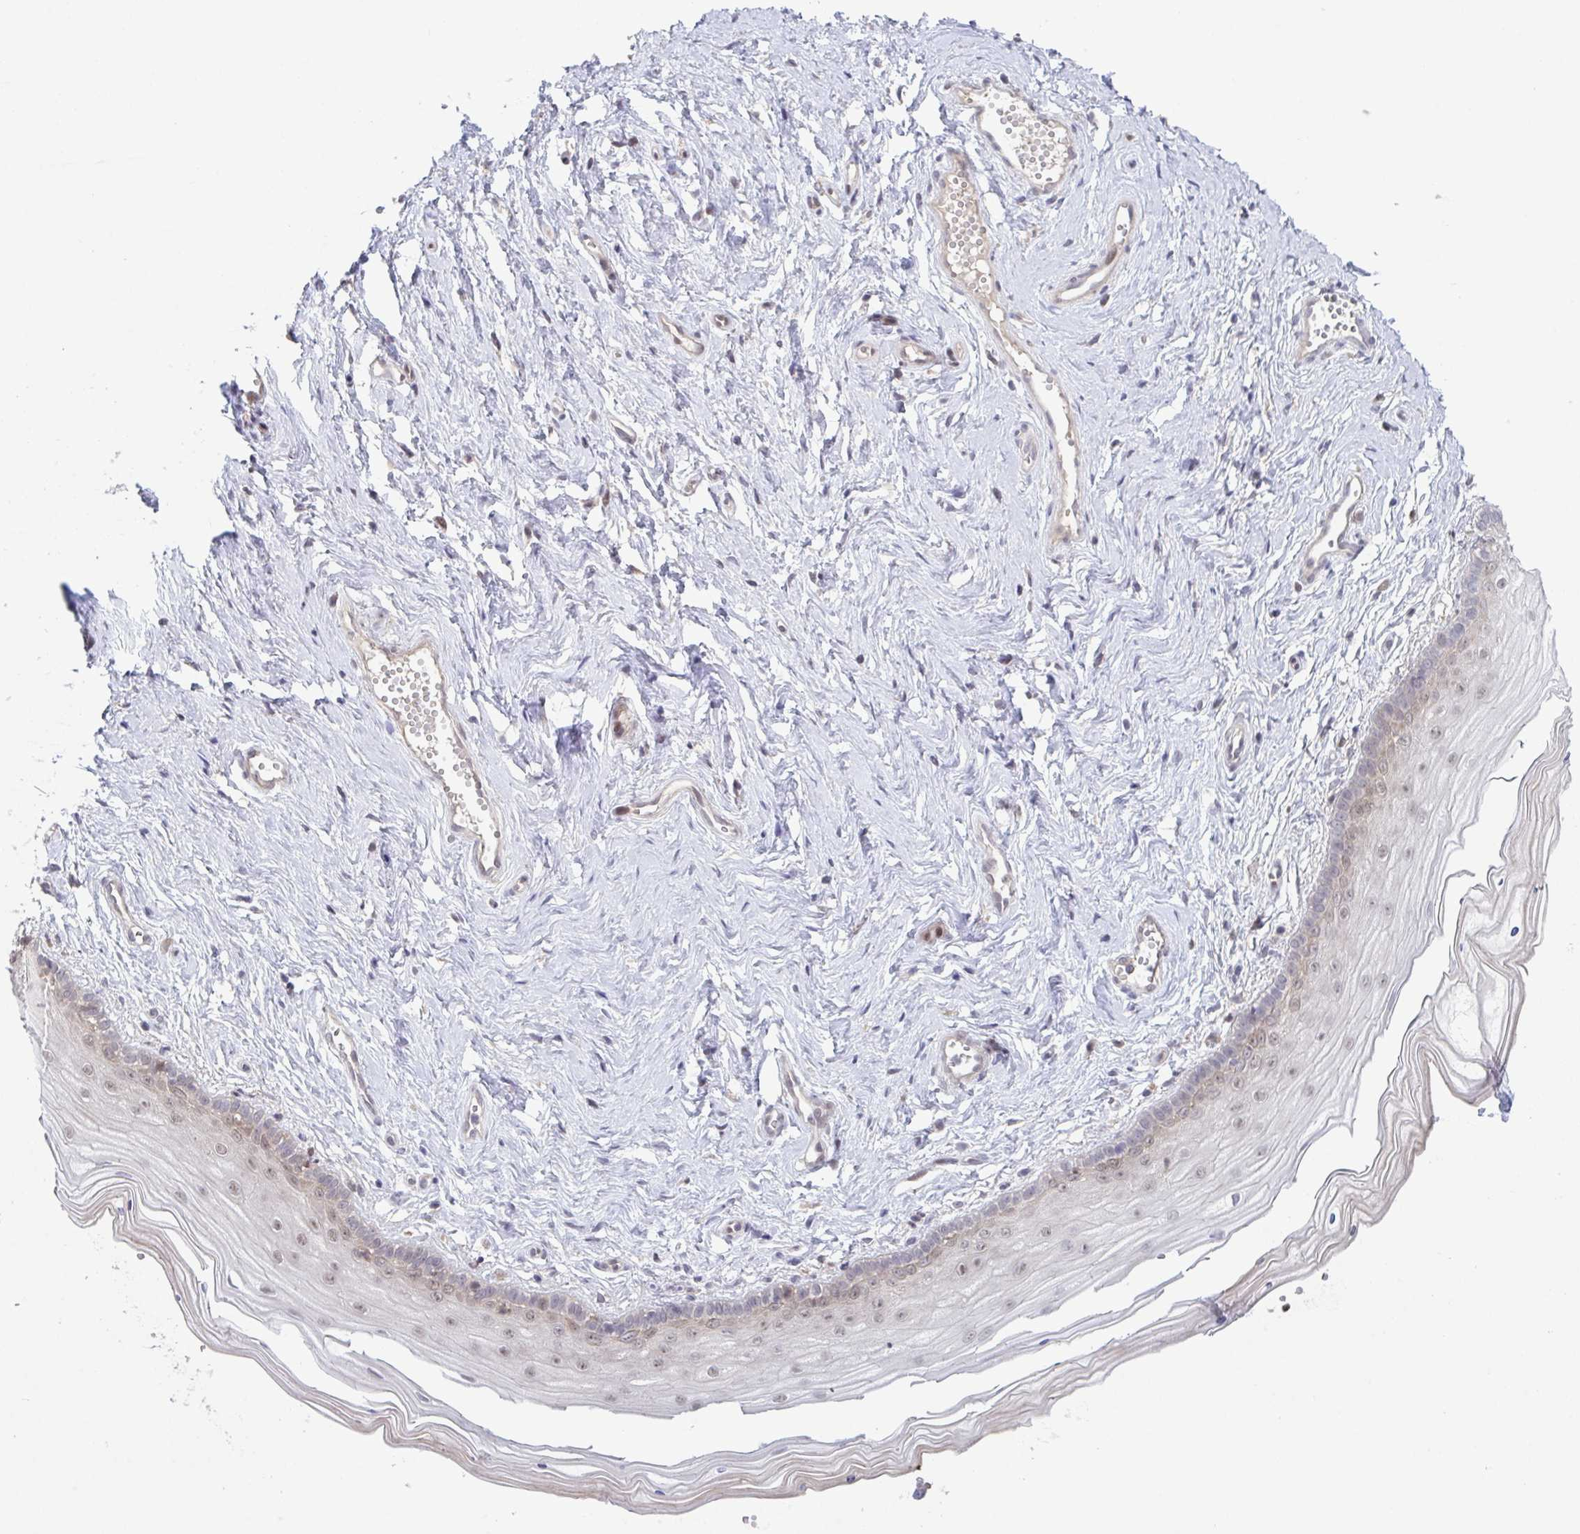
{"staining": {"intensity": "moderate", "quantity": "25%-75%", "location": "cytoplasmic/membranous,nuclear"}, "tissue": "vagina", "cell_type": "Squamous epithelial cells", "image_type": "normal", "snomed": [{"axis": "morphology", "description": "Normal tissue, NOS"}, {"axis": "topography", "description": "Vagina"}], "caption": "High-magnification brightfield microscopy of benign vagina stained with DAB (3,3'-diaminobenzidine) (brown) and counterstained with hematoxylin (blue). squamous epithelial cells exhibit moderate cytoplasmic/membranous,nuclear expression is appreciated in about25%-75% of cells. Nuclei are stained in blue.", "gene": "RIOK1", "patient": {"sex": "female", "age": 38}}